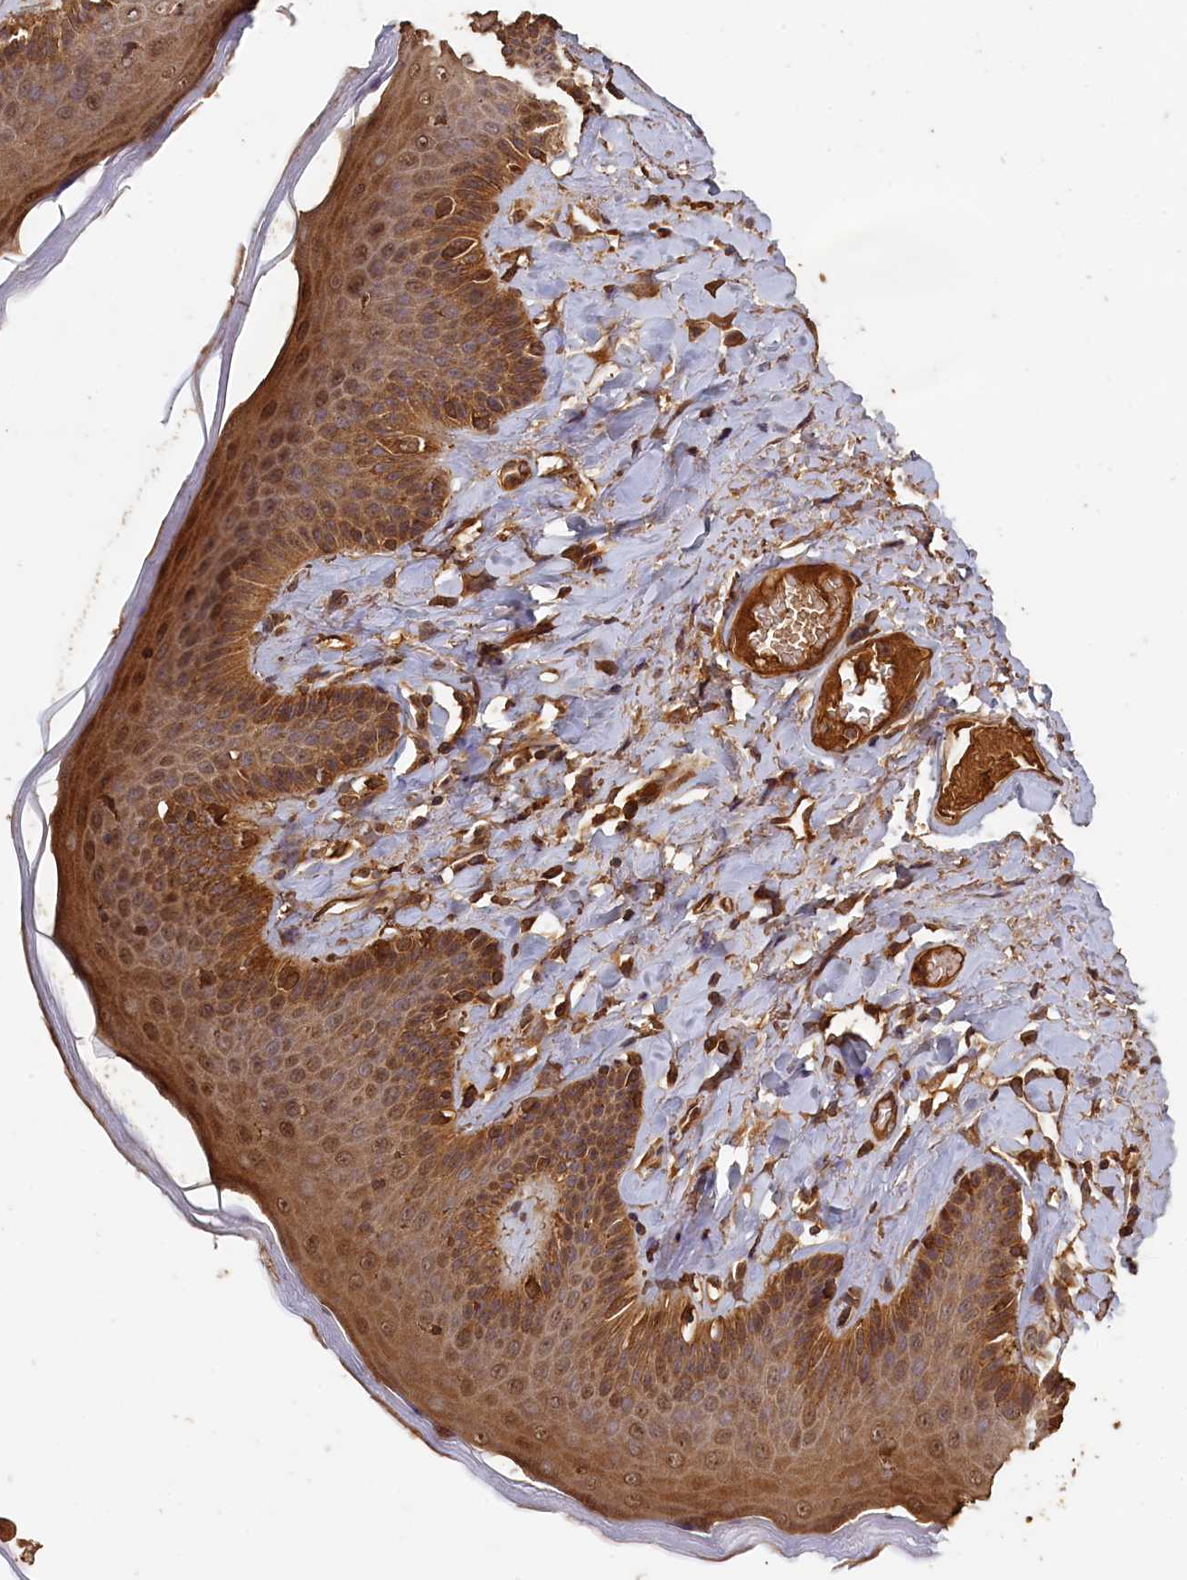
{"staining": {"intensity": "moderate", "quantity": ">75%", "location": "cytoplasmic/membranous,nuclear"}, "tissue": "skin", "cell_type": "Epidermal cells", "image_type": "normal", "snomed": [{"axis": "morphology", "description": "Normal tissue, NOS"}, {"axis": "topography", "description": "Anal"}], "caption": "The micrograph exhibits a brown stain indicating the presence of a protein in the cytoplasmic/membranous,nuclear of epidermal cells in skin. The protein of interest is stained brown, and the nuclei are stained in blue (DAB IHC with brightfield microscopy, high magnification).", "gene": "SNX33", "patient": {"sex": "male", "age": 69}}